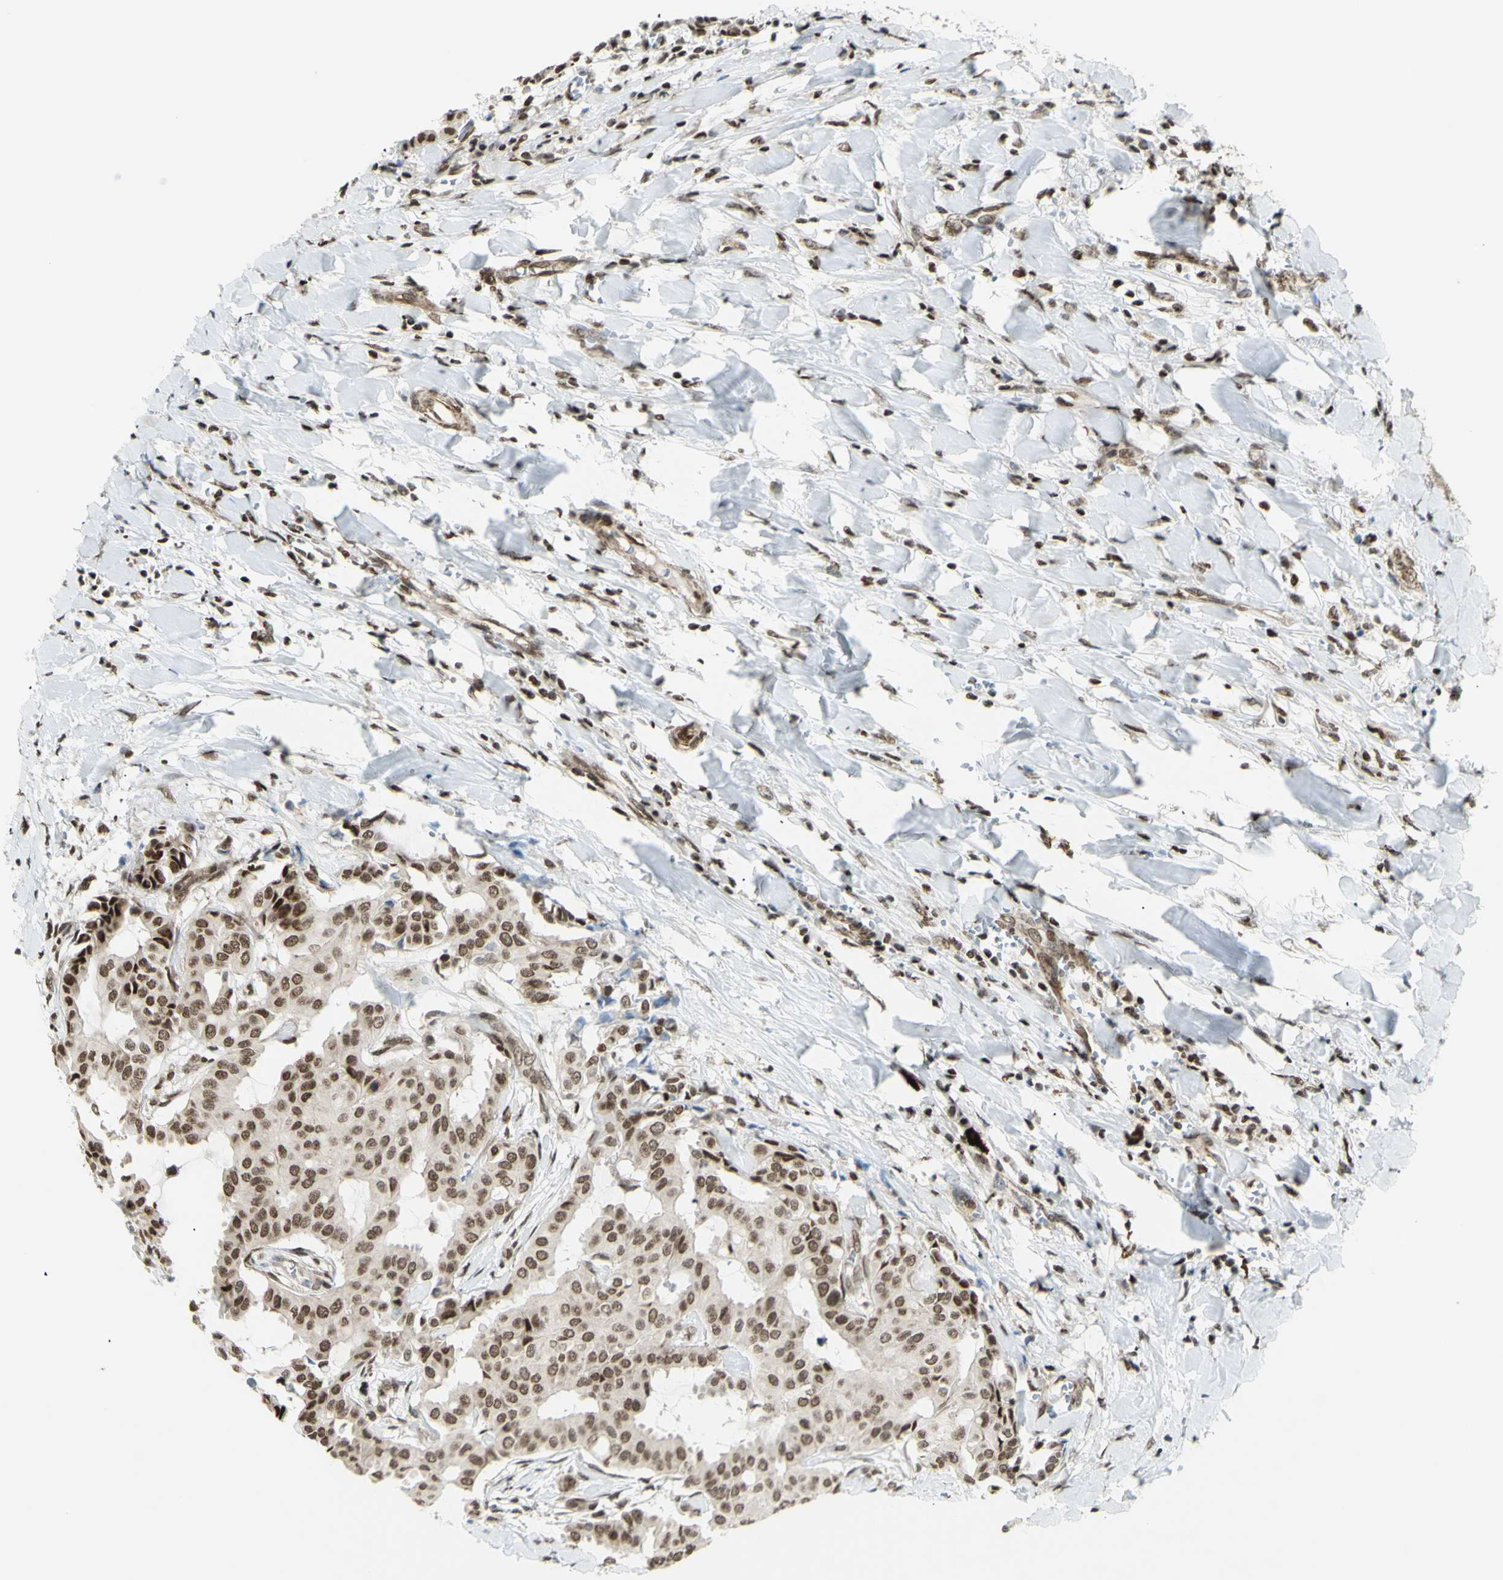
{"staining": {"intensity": "moderate", "quantity": ">75%", "location": "nuclear"}, "tissue": "head and neck cancer", "cell_type": "Tumor cells", "image_type": "cancer", "snomed": [{"axis": "morphology", "description": "Adenocarcinoma, NOS"}, {"axis": "topography", "description": "Salivary gland"}, {"axis": "topography", "description": "Head-Neck"}], "caption": "Head and neck cancer (adenocarcinoma) was stained to show a protein in brown. There is medium levels of moderate nuclear staining in approximately >75% of tumor cells. (DAB IHC with brightfield microscopy, high magnification).", "gene": "ZMYM6", "patient": {"sex": "female", "age": 59}}